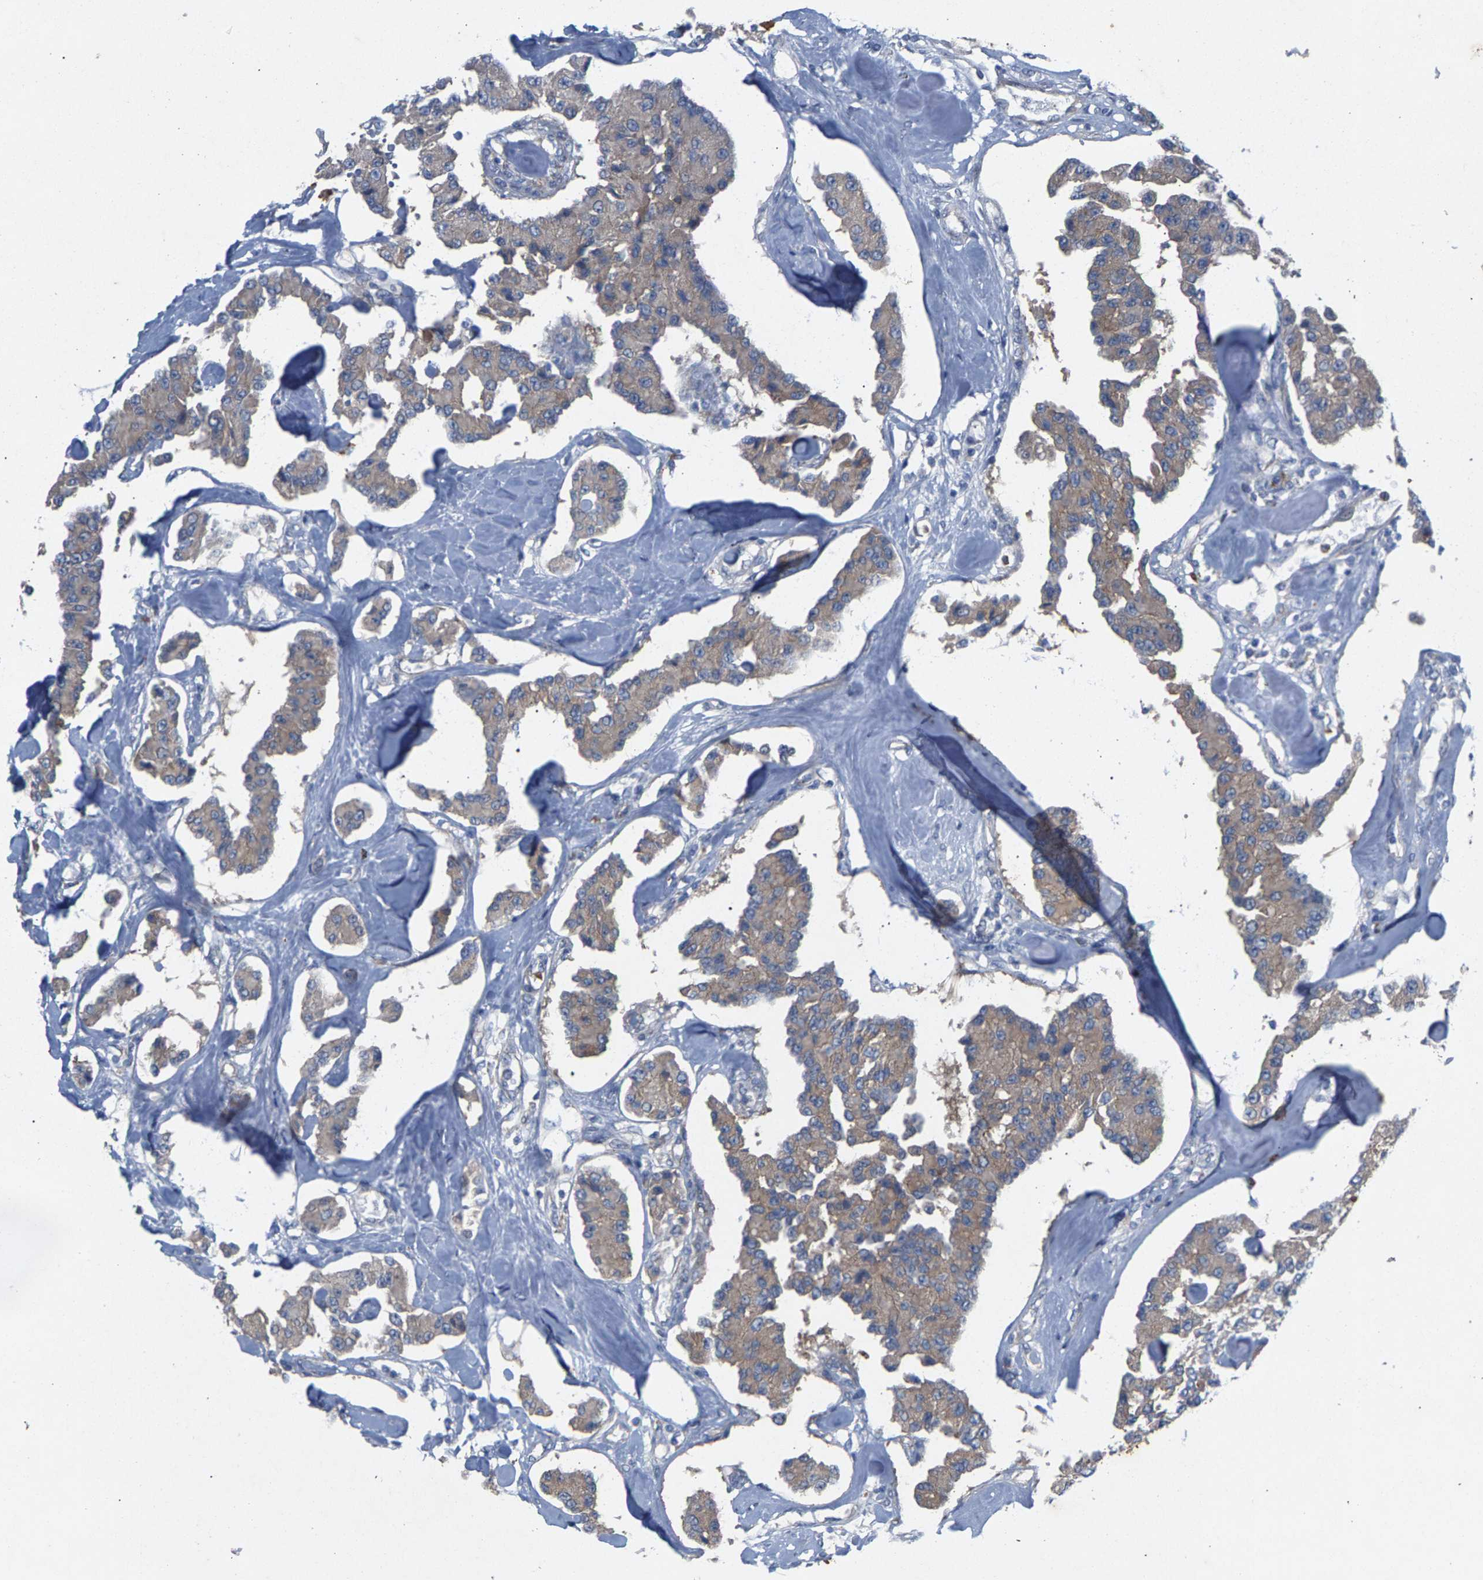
{"staining": {"intensity": "weak", "quantity": ">75%", "location": "cytoplasmic/membranous"}, "tissue": "carcinoid", "cell_type": "Tumor cells", "image_type": "cancer", "snomed": [{"axis": "morphology", "description": "Carcinoid, malignant, NOS"}, {"axis": "topography", "description": "Pancreas"}], "caption": "About >75% of tumor cells in carcinoid show weak cytoplasmic/membranous protein expression as visualized by brown immunohistochemical staining.", "gene": "MAMDC2", "patient": {"sex": "male", "age": 41}}